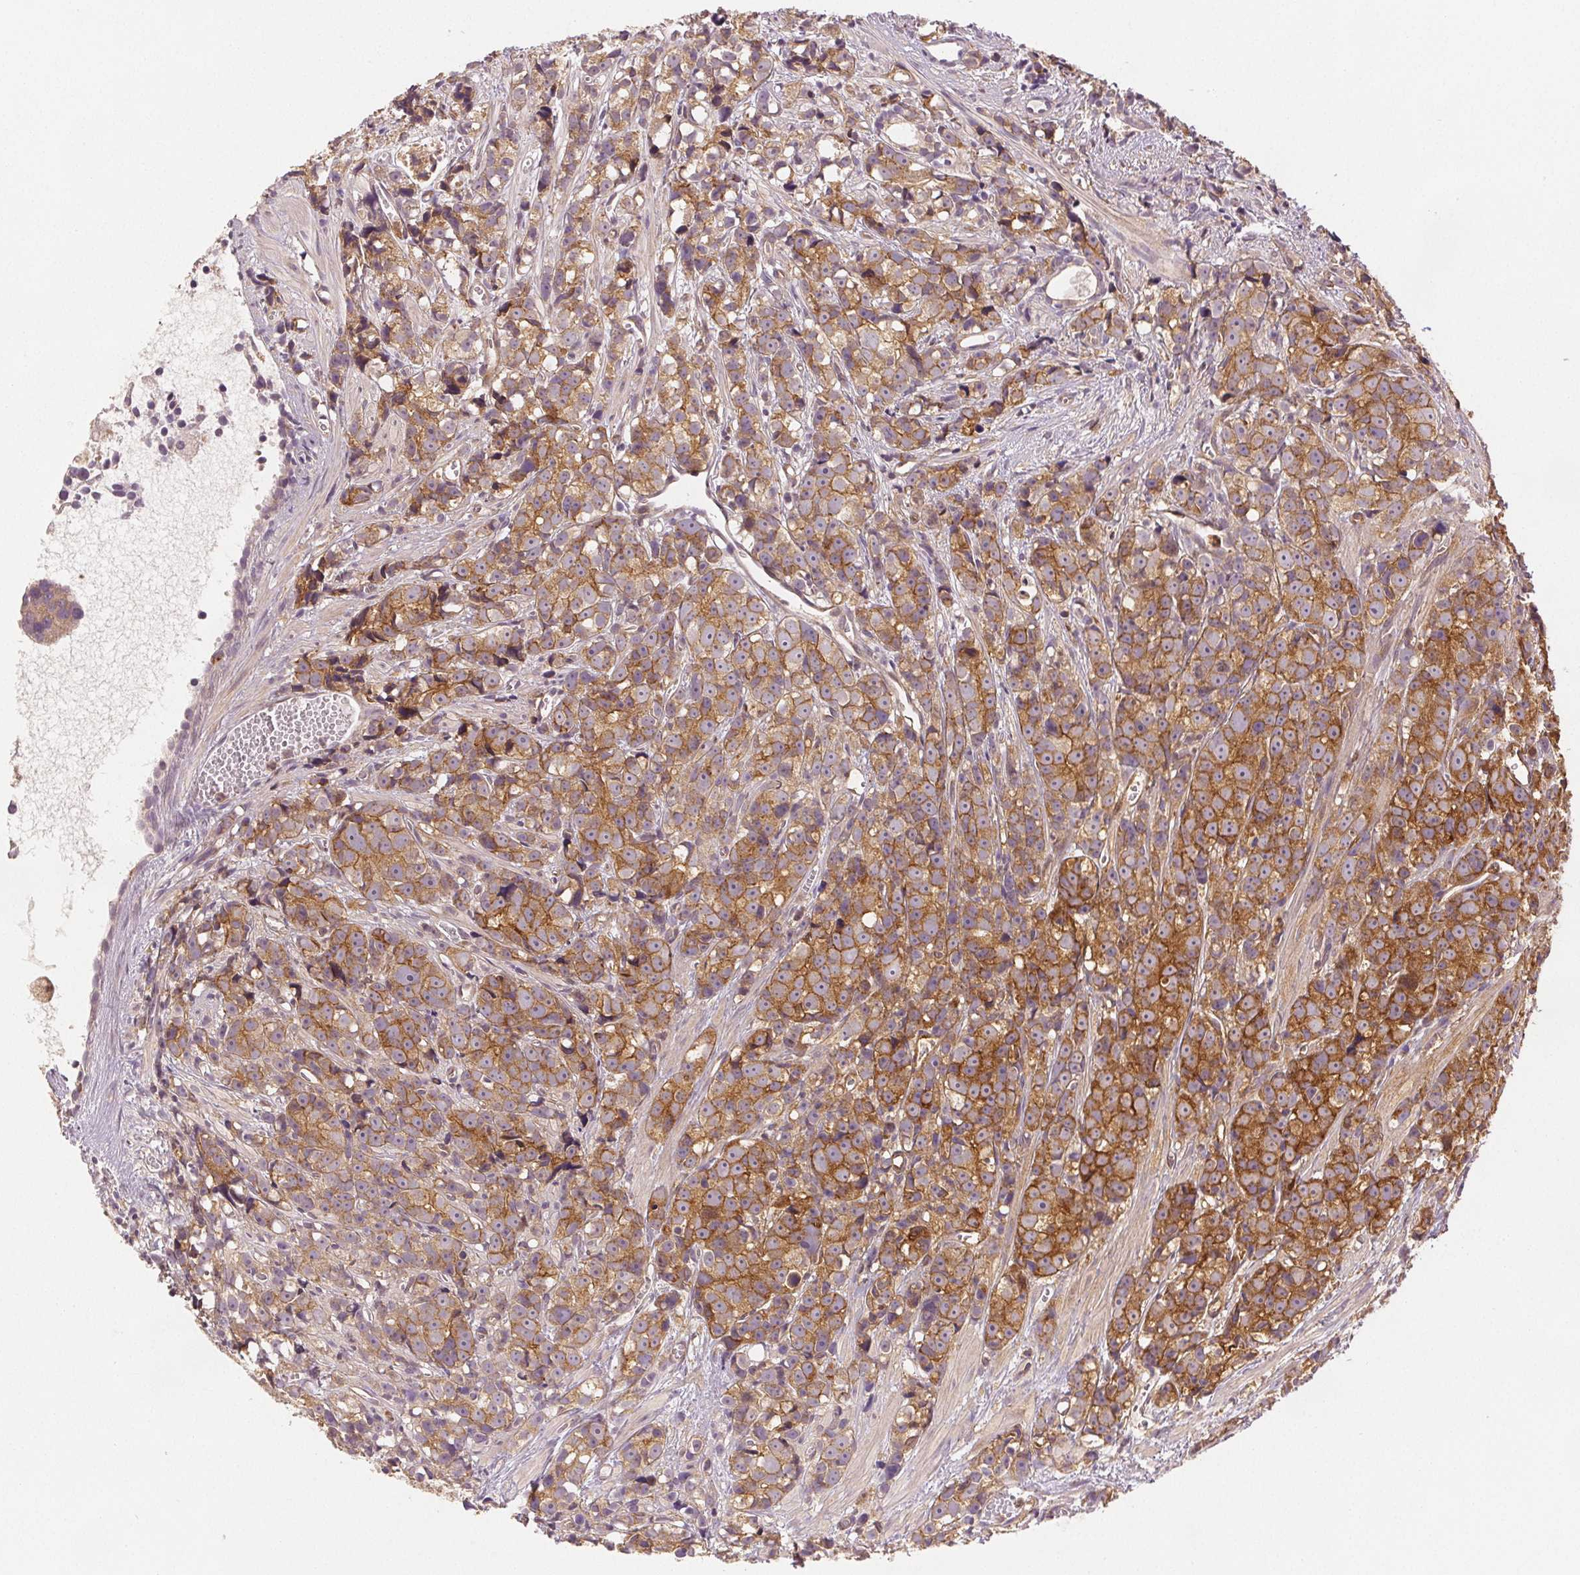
{"staining": {"intensity": "moderate", "quantity": ">75%", "location": "cytoplasmic/membranous"}, "tissue": "prostate cancer", "cell_type": "Tumor cells", "image_type": "cancer", "snomed": [{"axis": "morphology", "description": "Adenocarcinoma, High grade"}, {"axis": "topography", "description": "Prostate"}], "caption": "An immunohistochemistry (IHC) photomicrograph of neoplastic tissue is shown. Protein staining in brown shows moderate cytoplasmic/membranous positivity in high-grade adenocarcinoma (prostate) within tumor cells.", "gene": "DIAPH2", "patient": {"sex": "male", "age": 77}}